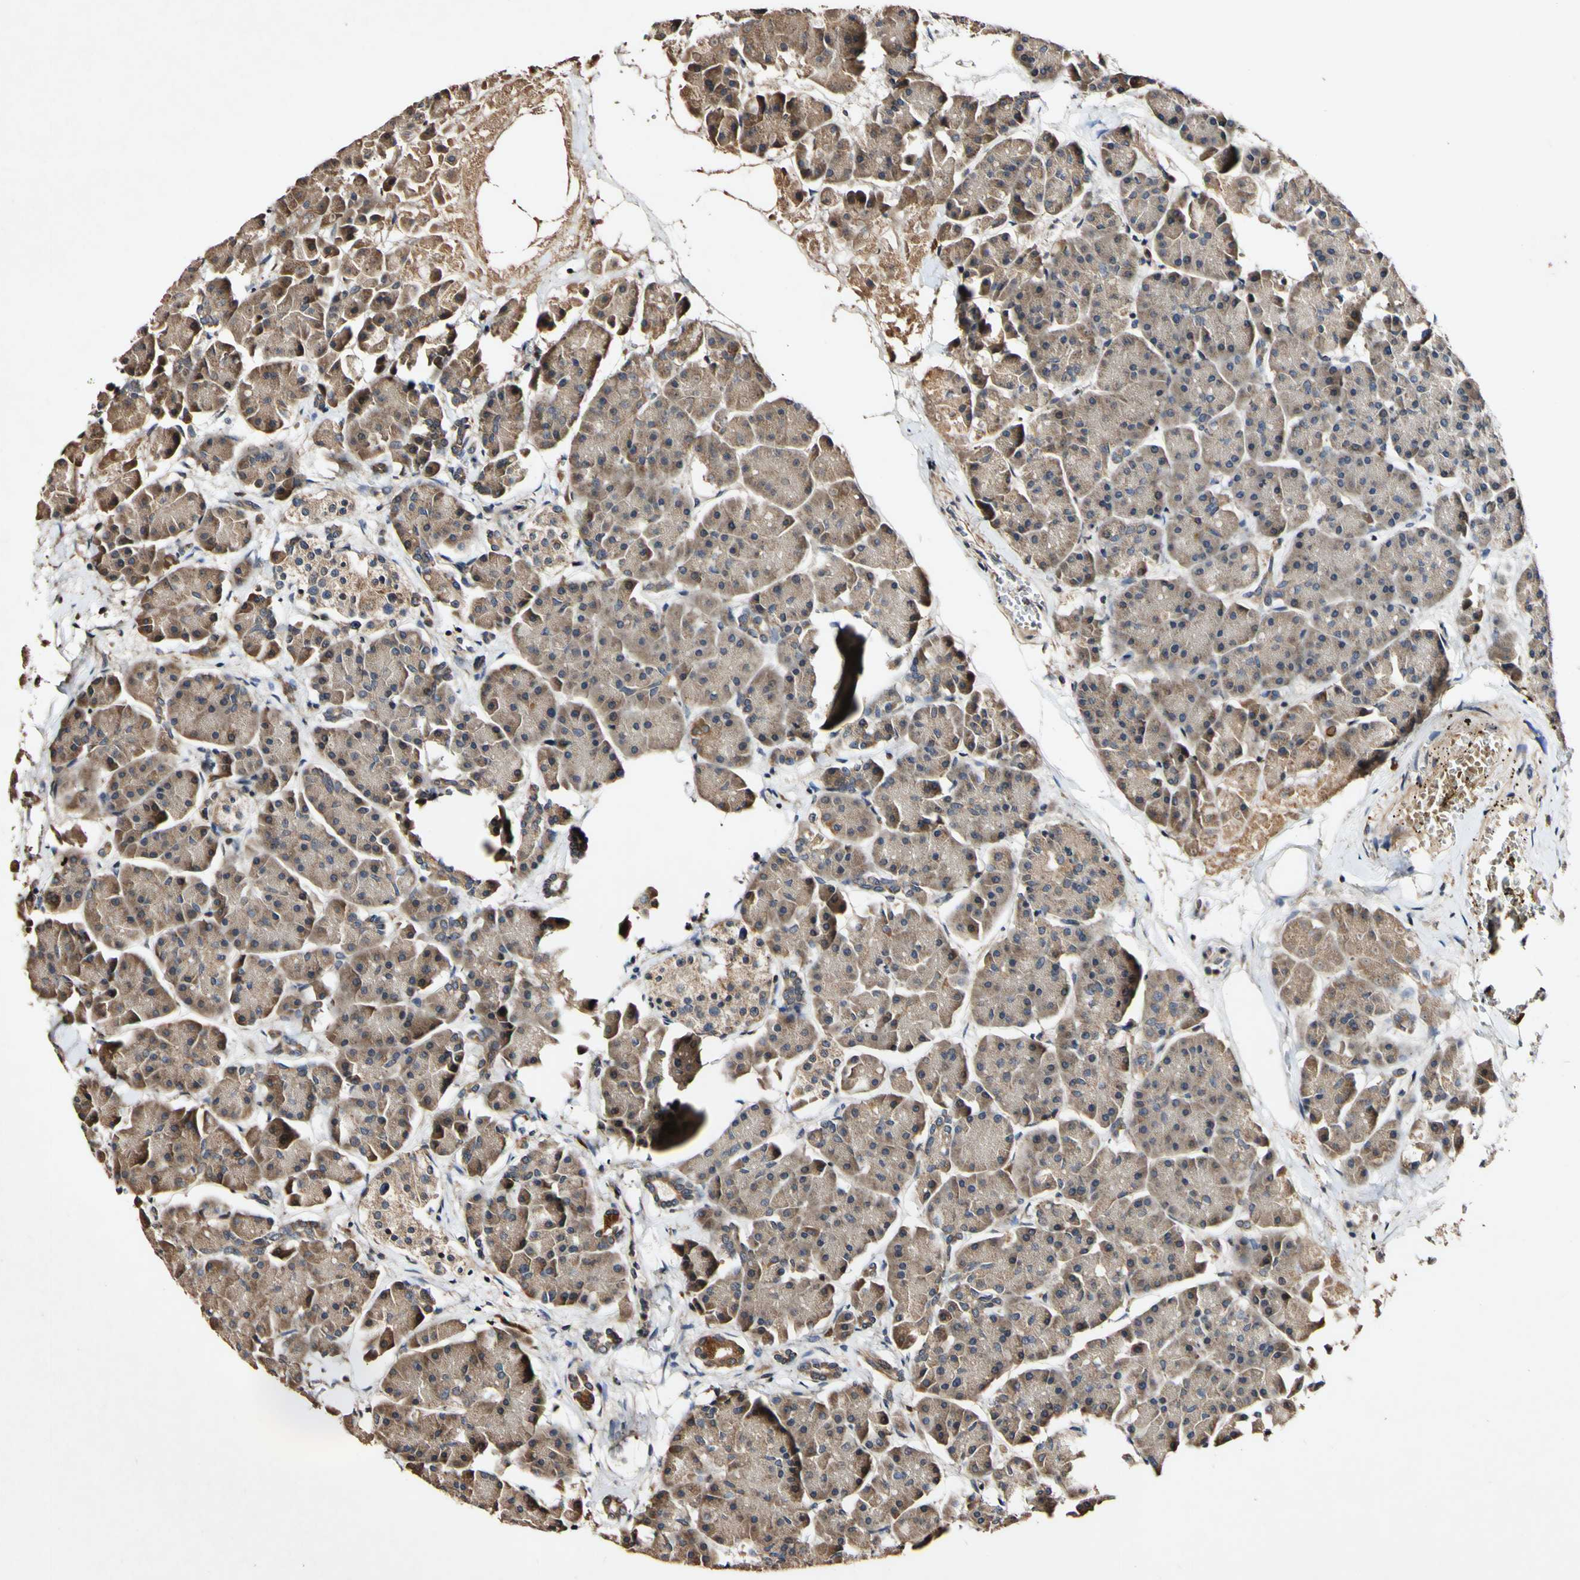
{"staining": {"intensity": "moderate", "quantity": ">75%", "location": "cytoplasmic/membranous"}, "tissue": "pancreas", "cell_type": "Exocrine glandular cells", "image_type": "normal", "snomed": [{"axis": "morphology", "description": "Normal tissue, NOS"}, {"axis": "topography", "description": "Pancreas"}], "caption": "This is a histology image of immunohistochemistry (IHC) staining of unremarkable pancreas, which shows moderate expression in the cytoplasmic/membranous of exocrine glandular cells.", "gene": "PLAT", "patient": {"sex": "female", "age": 70}}